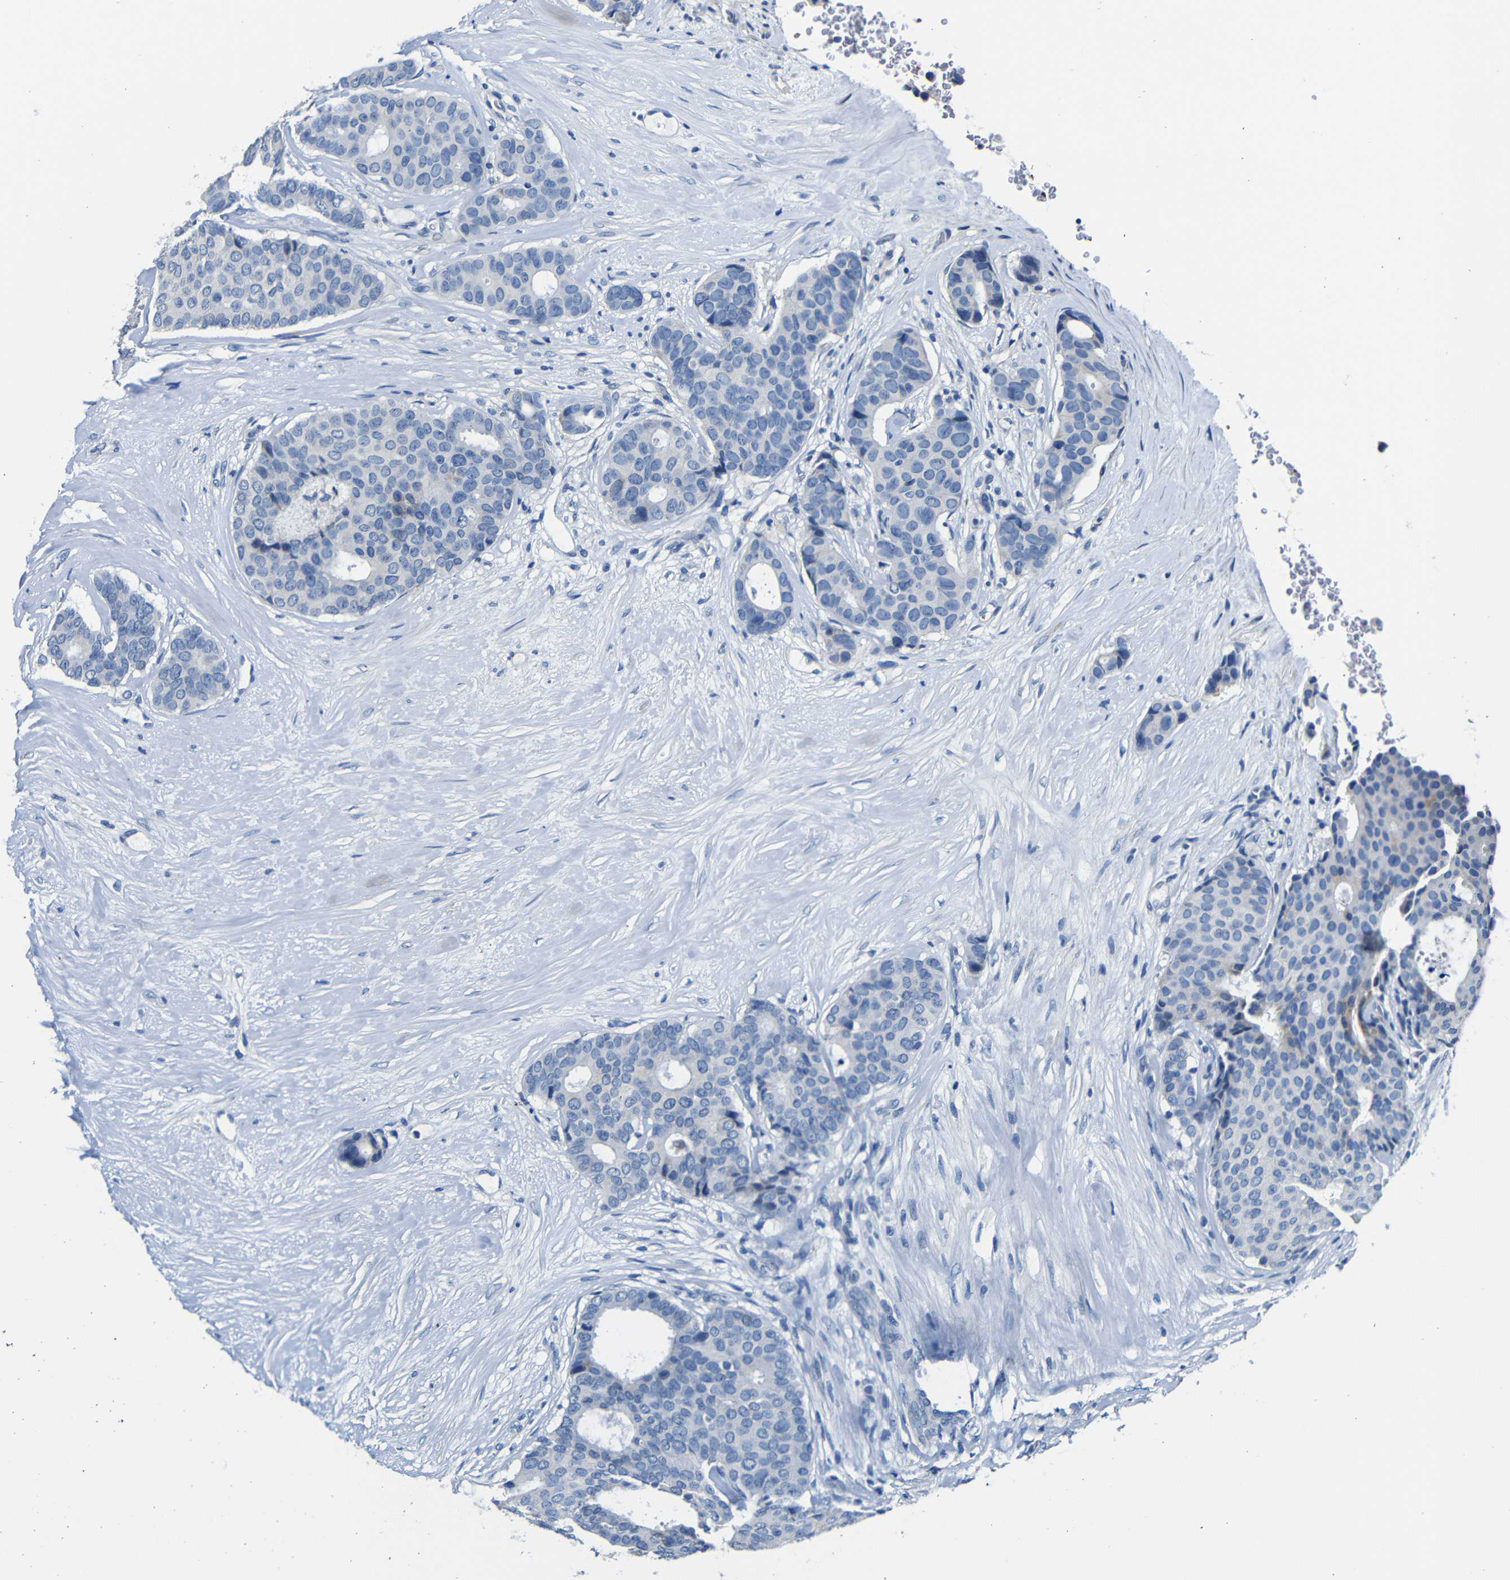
{"staining": {"intensity": "negative", "quantity": "none", "location": "none"}, "tissue": "breast cancer", "cell_type": "Tumor cells", "image_type": "cancer", "snomed": [{"axis": "morphology", "description": "Duct carcinoma"}, {"axis": "topography", "description": "Breast"}], "caption": "Tumor cells show no significant staining in breast invasive ductal carcinoma.", "gene": "TNFAIP1", "patient": {"sex": "female", "age": 75}}